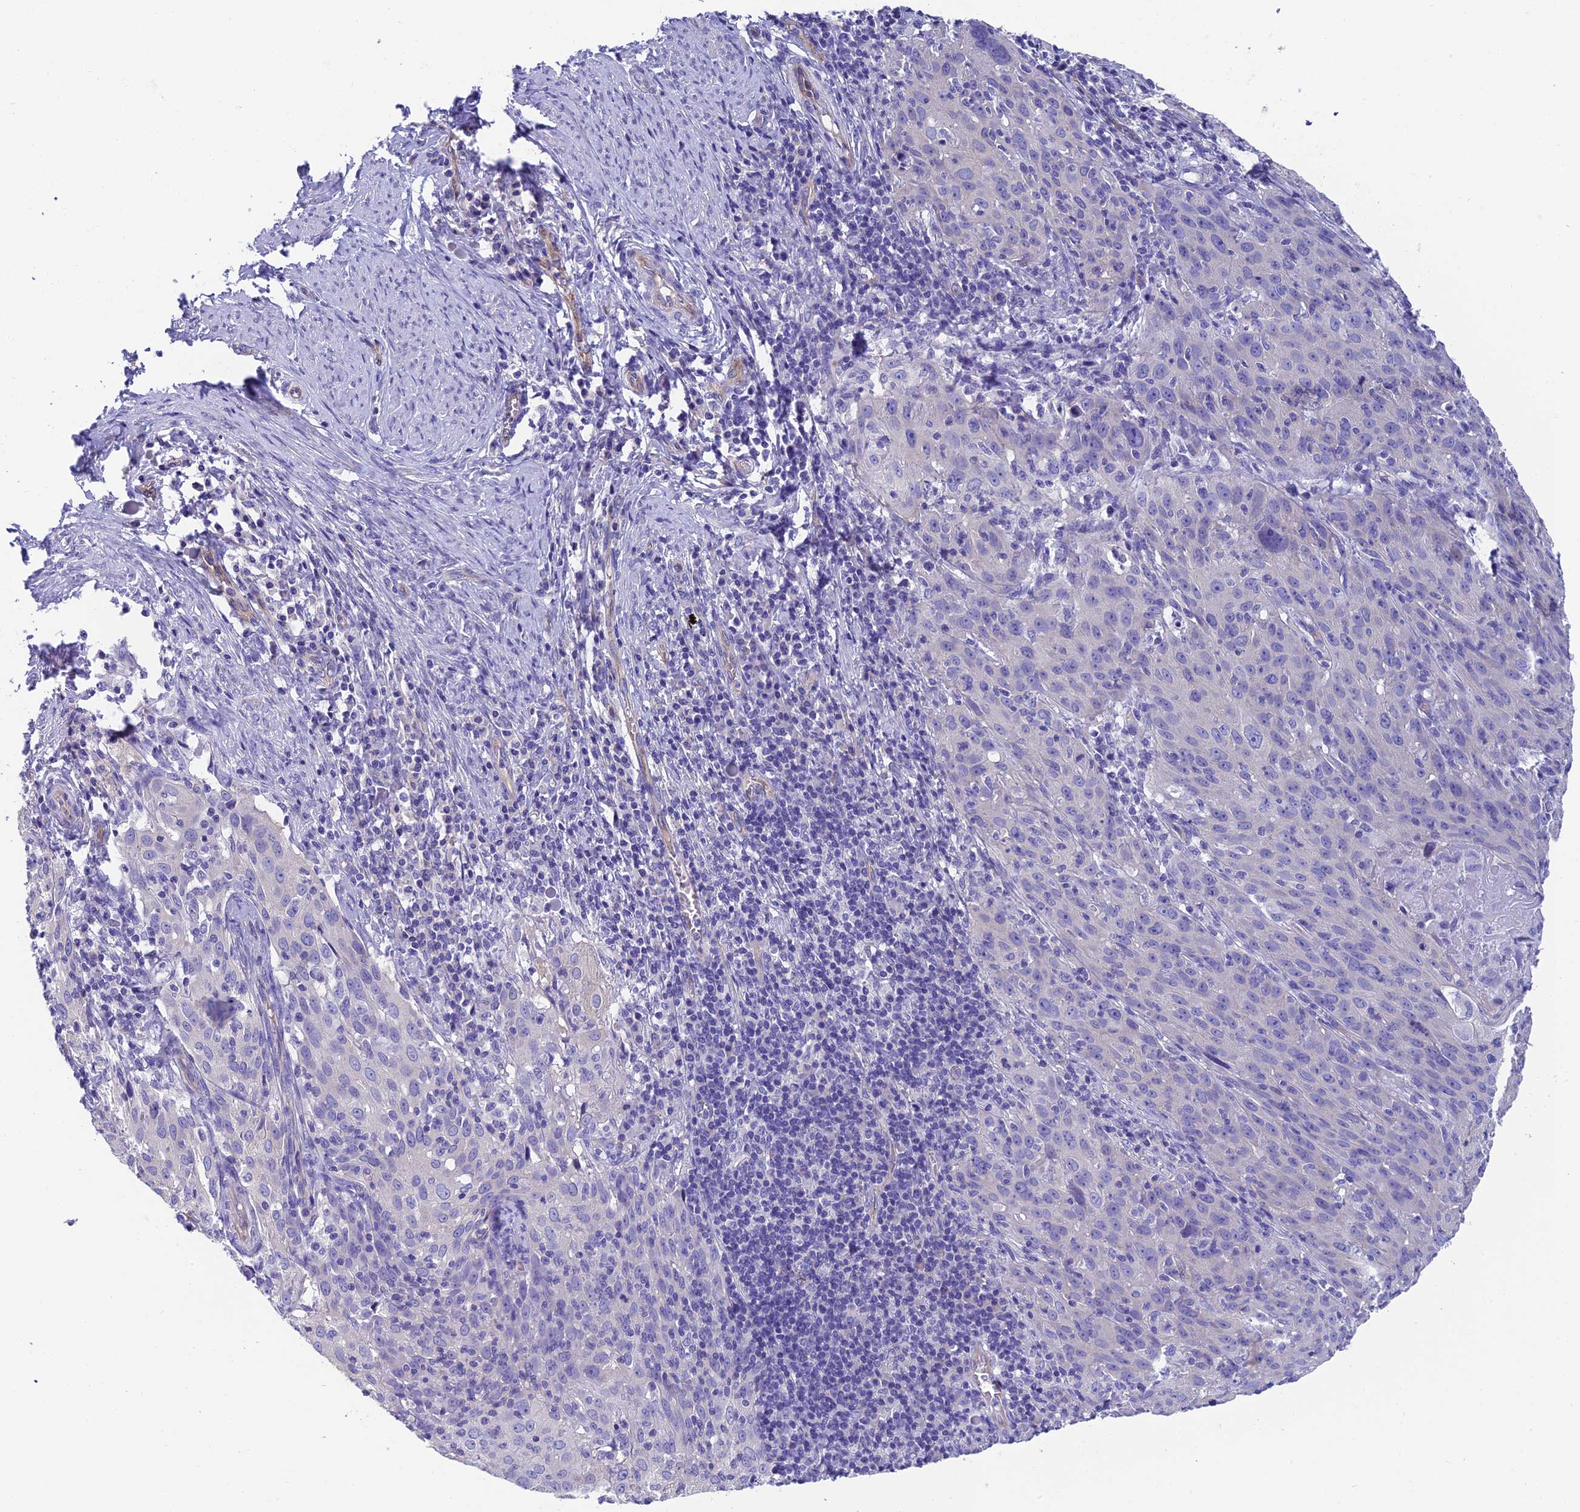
{"staining": {"intensity": "negative", "quantity": "none", "location": "none"}, "tissue": "cervical cancer", "cell_type": "Tumor cells", "image_type": "cancer", "snomed": [{"axis": "morphology", "description": "Squamous cell carcinoma, NOS"}, {"axis": "topography", "description": "Cervix"}], "caption": "This photomicrograph is of cervical cancer stained with immunohistochemistry (IHC) to label a protein in brown with the nuclei are counter-stained blue. There is no staining in tumor cells.", "gene": "PPFIA3", "patient": {"sex": "female", "age": 50}}